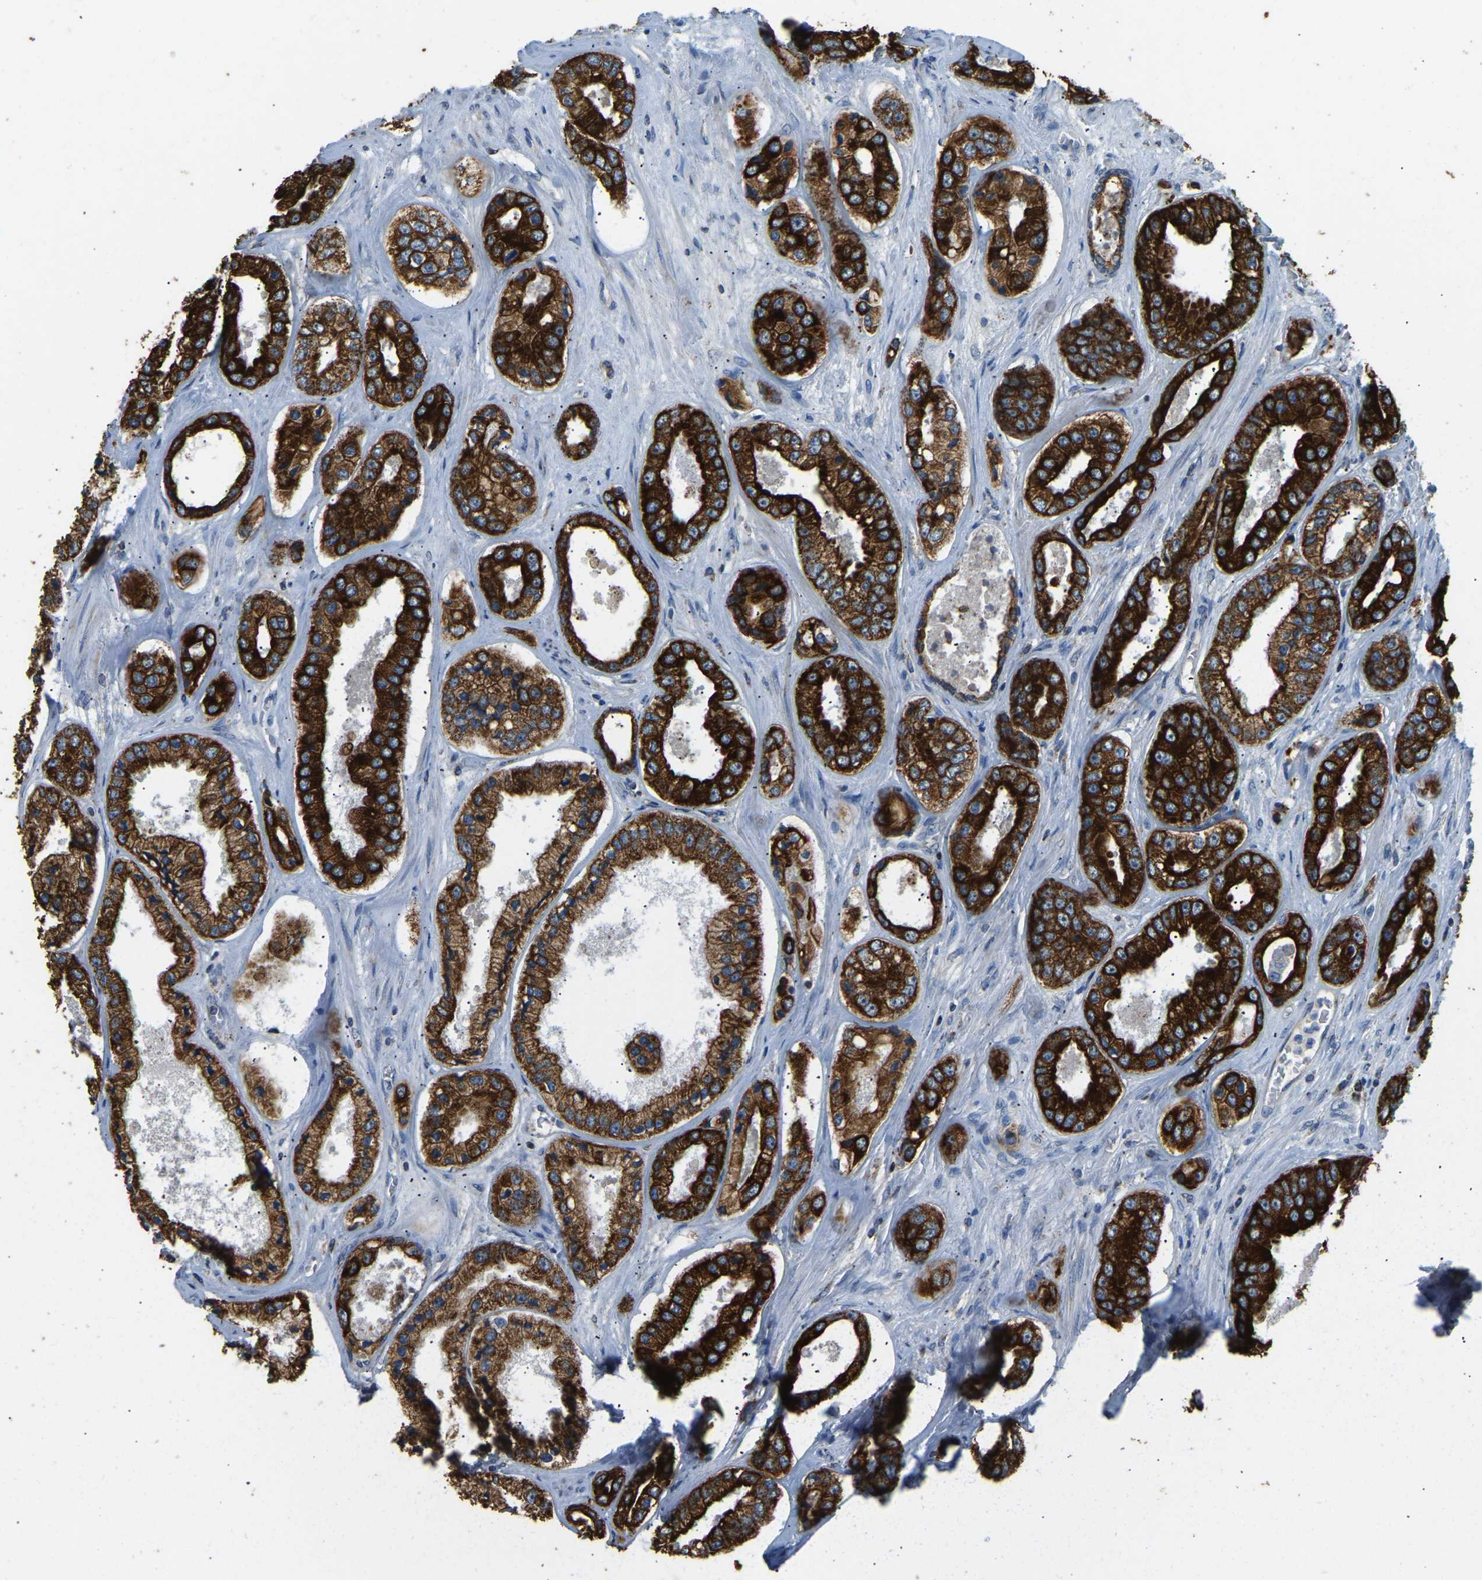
{"staining": {"intensity": "strong", "quantity": ">75%", "location": "cytoplasmic/membranous"}, "tissue": "prostate cancer", "cell_type": "Tumor cells", "image_type": "cancer", "snomed": [{"axis": "morphology", "description": "Adenocarcinoma, High grade"}, {"axis": "topography", "description": "Prostate"}], "caption": "Strong cytoplasmic/membranous positivity is appreciated in approximately >75% of tumor cells in prostate adenocarcinoma (high-grade).", "gene": "ZNF200", "patient": {"sex": "male", "age": 61}}